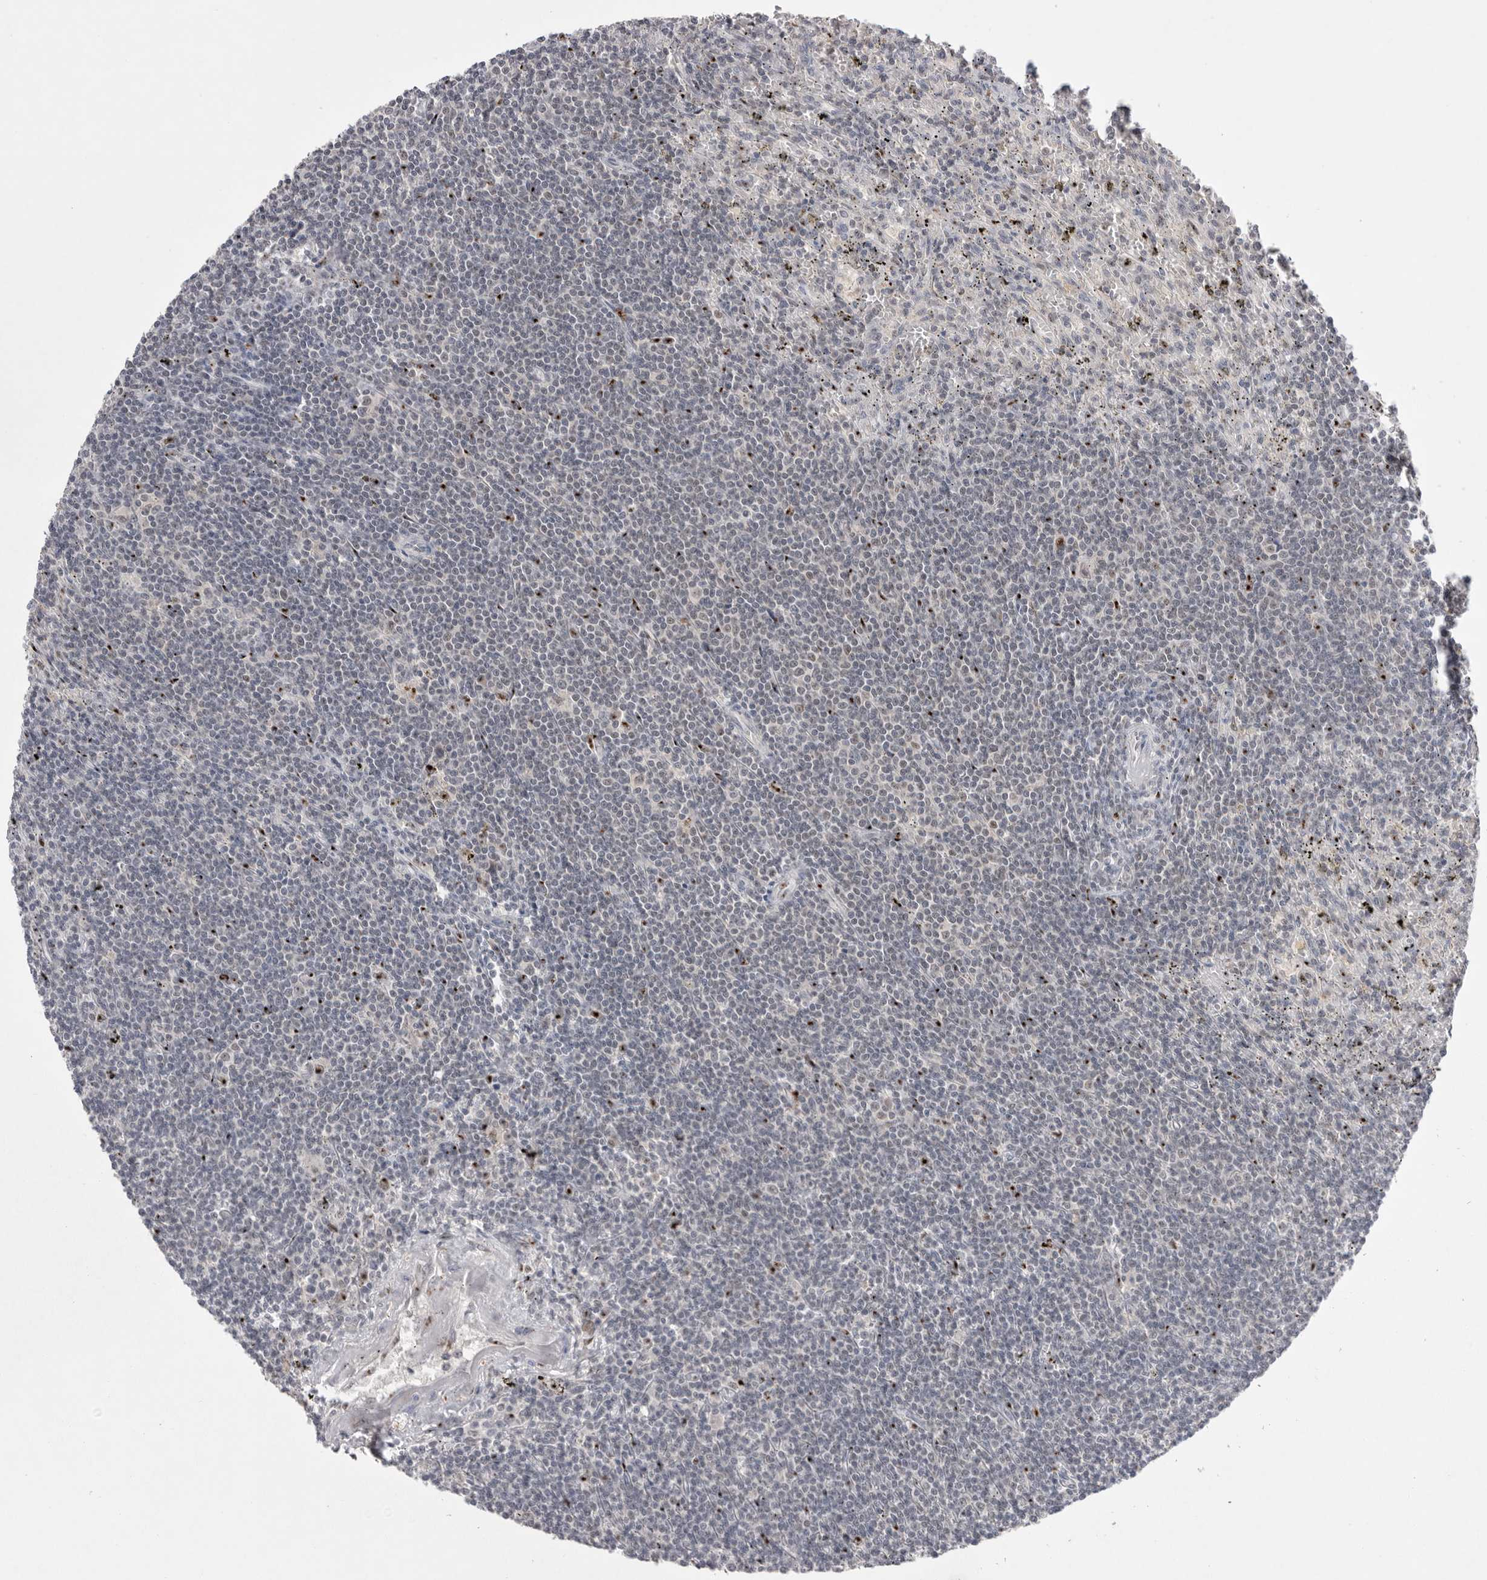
{"staining": {"intensity": "negative", "quantity": "none", "location": "none"}, "tissue": "lymphoma", "cell_type": "Tumor cells", "image_type": "cancer", "snomed": [{"axis": "morphology", "description": "Malignant lymphoma, non-Hodgkin's type, Low grade"}, {"axis": "topography", "description": "Spleen"}], "caption": "Immunohistochemical staining of human low-grade malignant lymphoma, non-Hodgkin's type demonstrates no significant positivity in tumor cells. (Brightfield microscopy of DAB (3,3'-diaminobenzidine) IHC at high magnification).", "gene": "HUS1", "patient": {"sex": "male", "age": 76}}